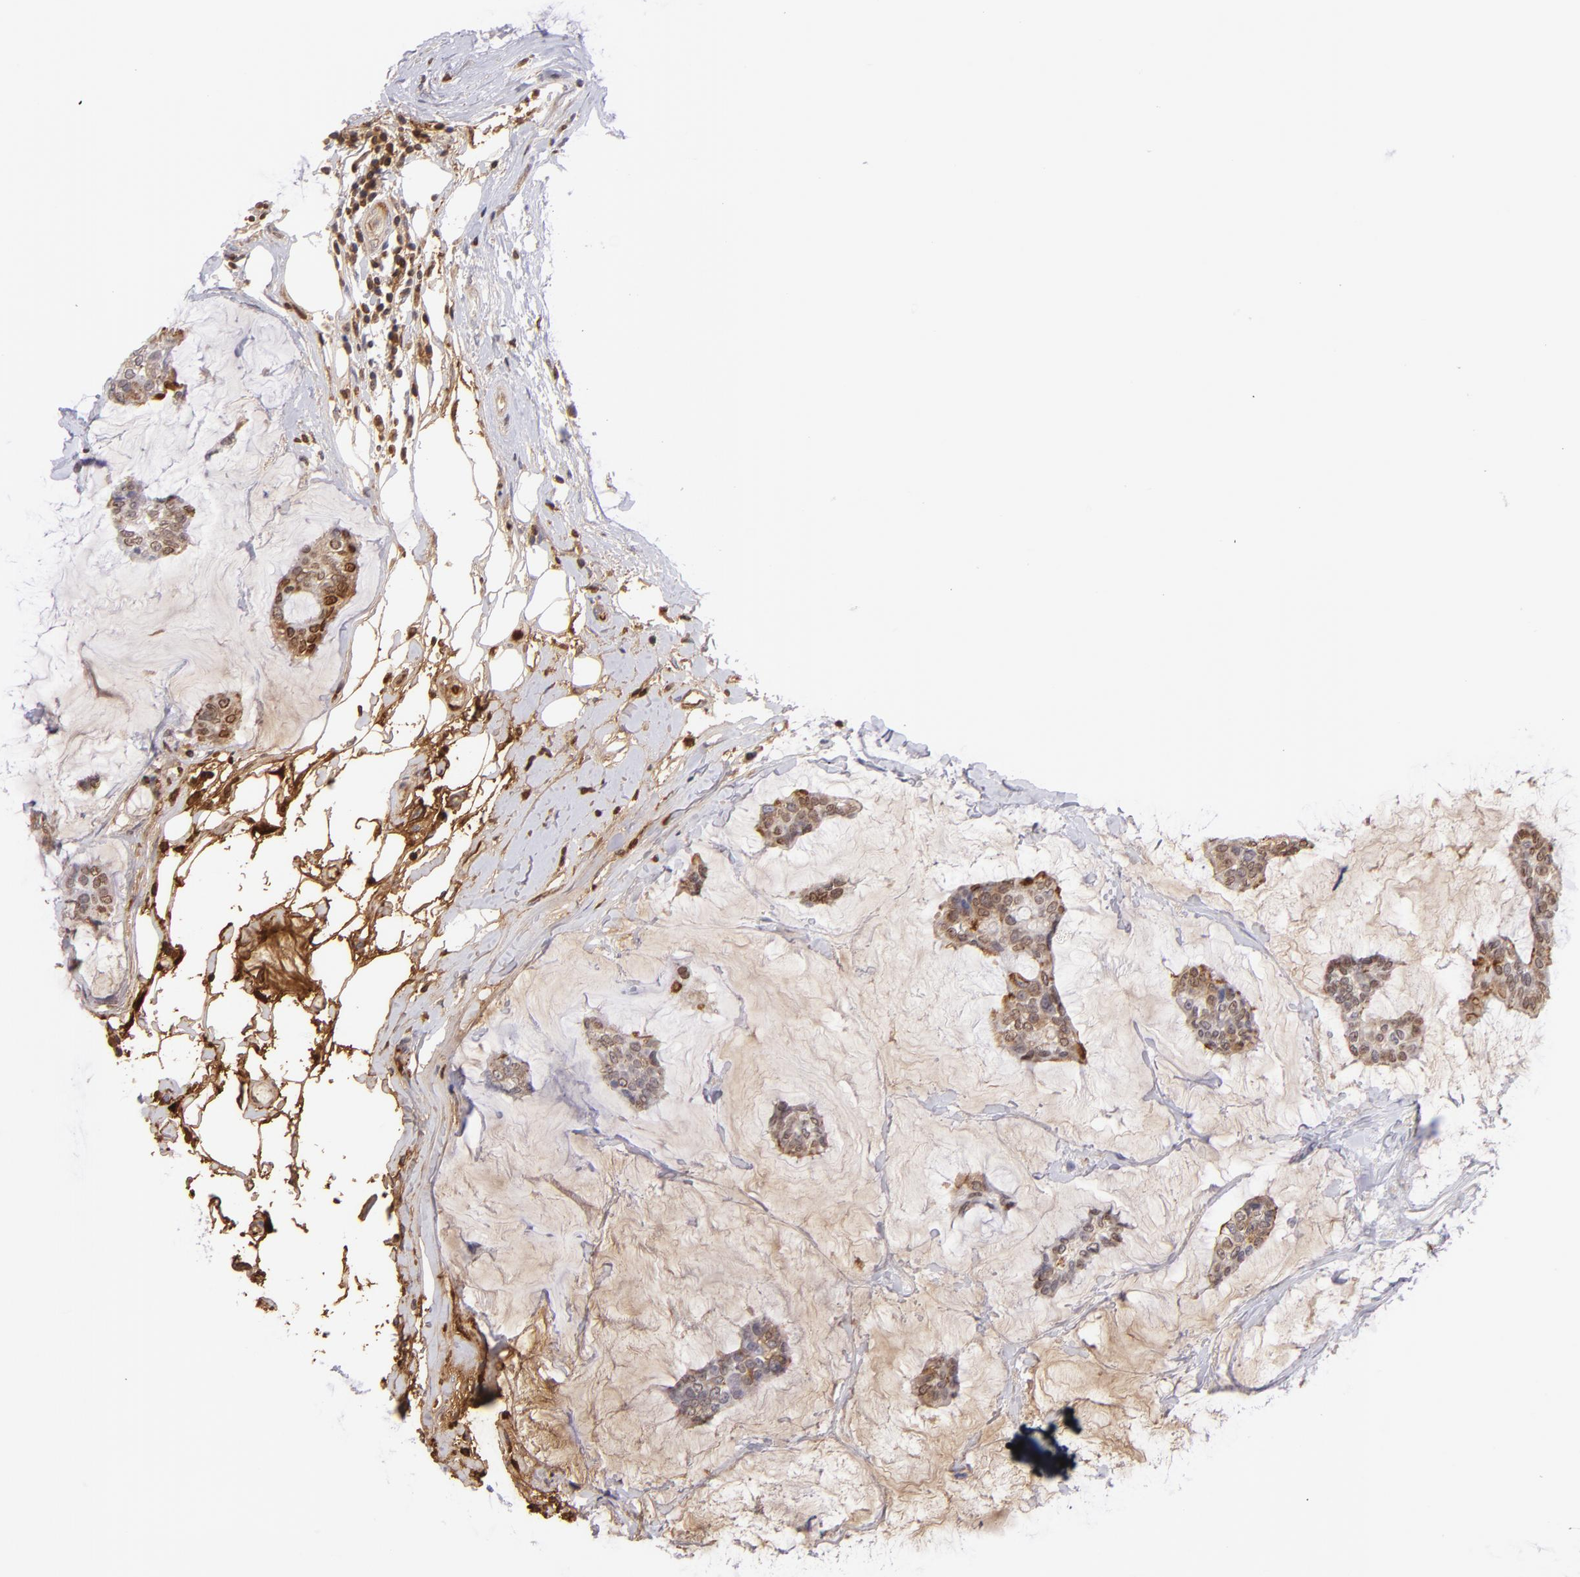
{"staining": {"intensity": "moderate", "quantity": ">75%", "location": "cytoplasmic/membranous"}, "tissue": "breast cancer", "cell_type": "Tumor cells", "image_type": "cancer", "snomed": [{"axis": "morphology", "description": "Duct carcinoma"}, {"axis": "topography", "description": "Breast"}], "caption": "The micrograph displays a brown stain indicating the presence of a protein in the cytoplasmic/membranous of tumor cells in intraductal carcinoma (breast).", "gene": "PIP", "patient": {"sex": "female", "age": 93}}